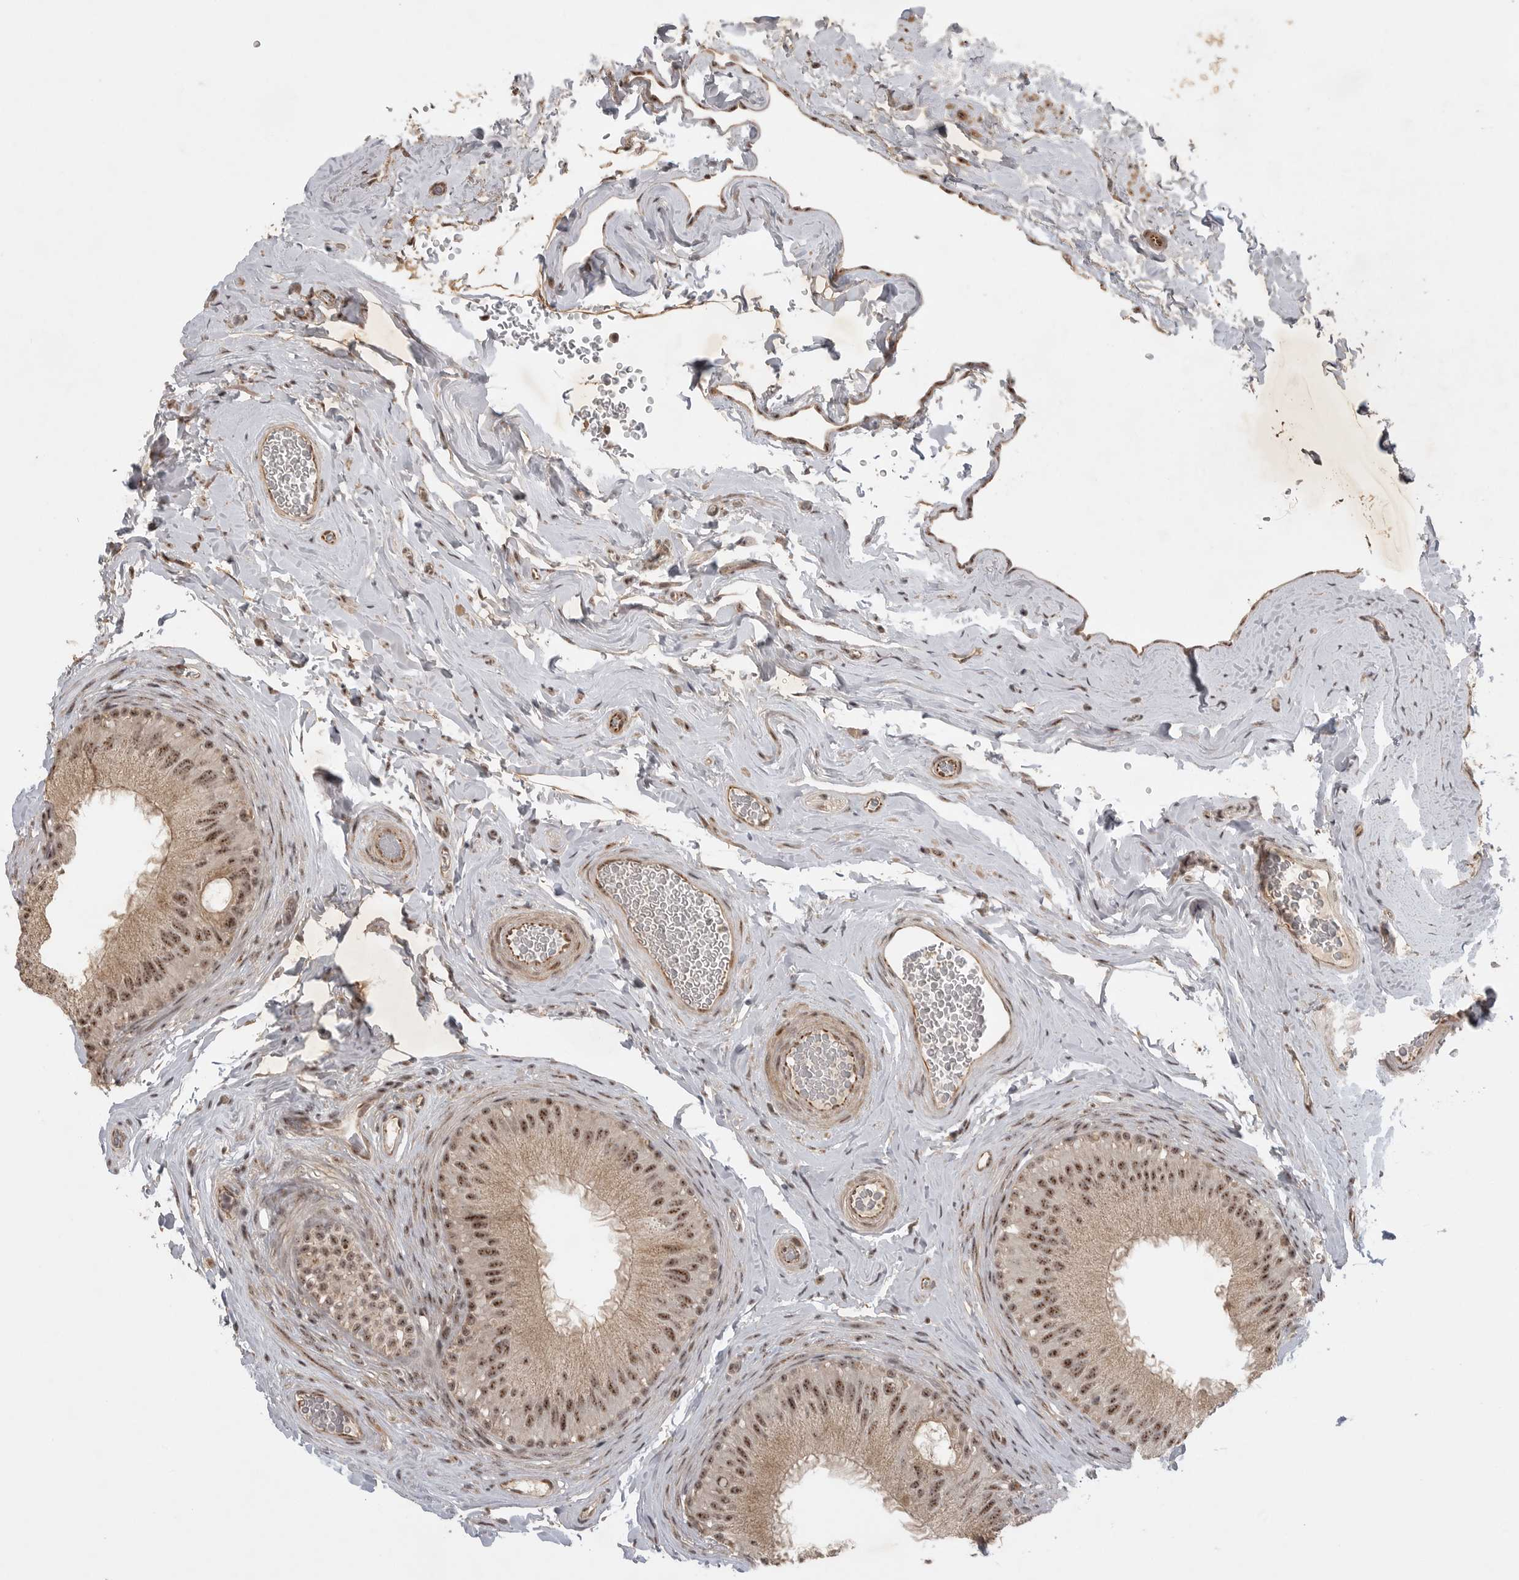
{"staining": {"intensity": "strong", "quantity": ">75%", "location": "nuclear"}, "tissue": "epididymis", "cell_type": "Glandular cells", "image_type": "normal", "snomed": [{"axis": "morphology", "description": "Normal tissue, NOS"}, {"axis": "topography", "description": "Vascular tissue"}, {"axis": "topography", "description": "Epididymis"}], "caption": "IHC (DAB (3,3'-diaminobenzidine)) staining of normal human epididymis reveals strong nuclear protein staining in approximately >75% of glandular cells.", "gene": "POMP", "patient": {"sex": "male", "age": 49}}